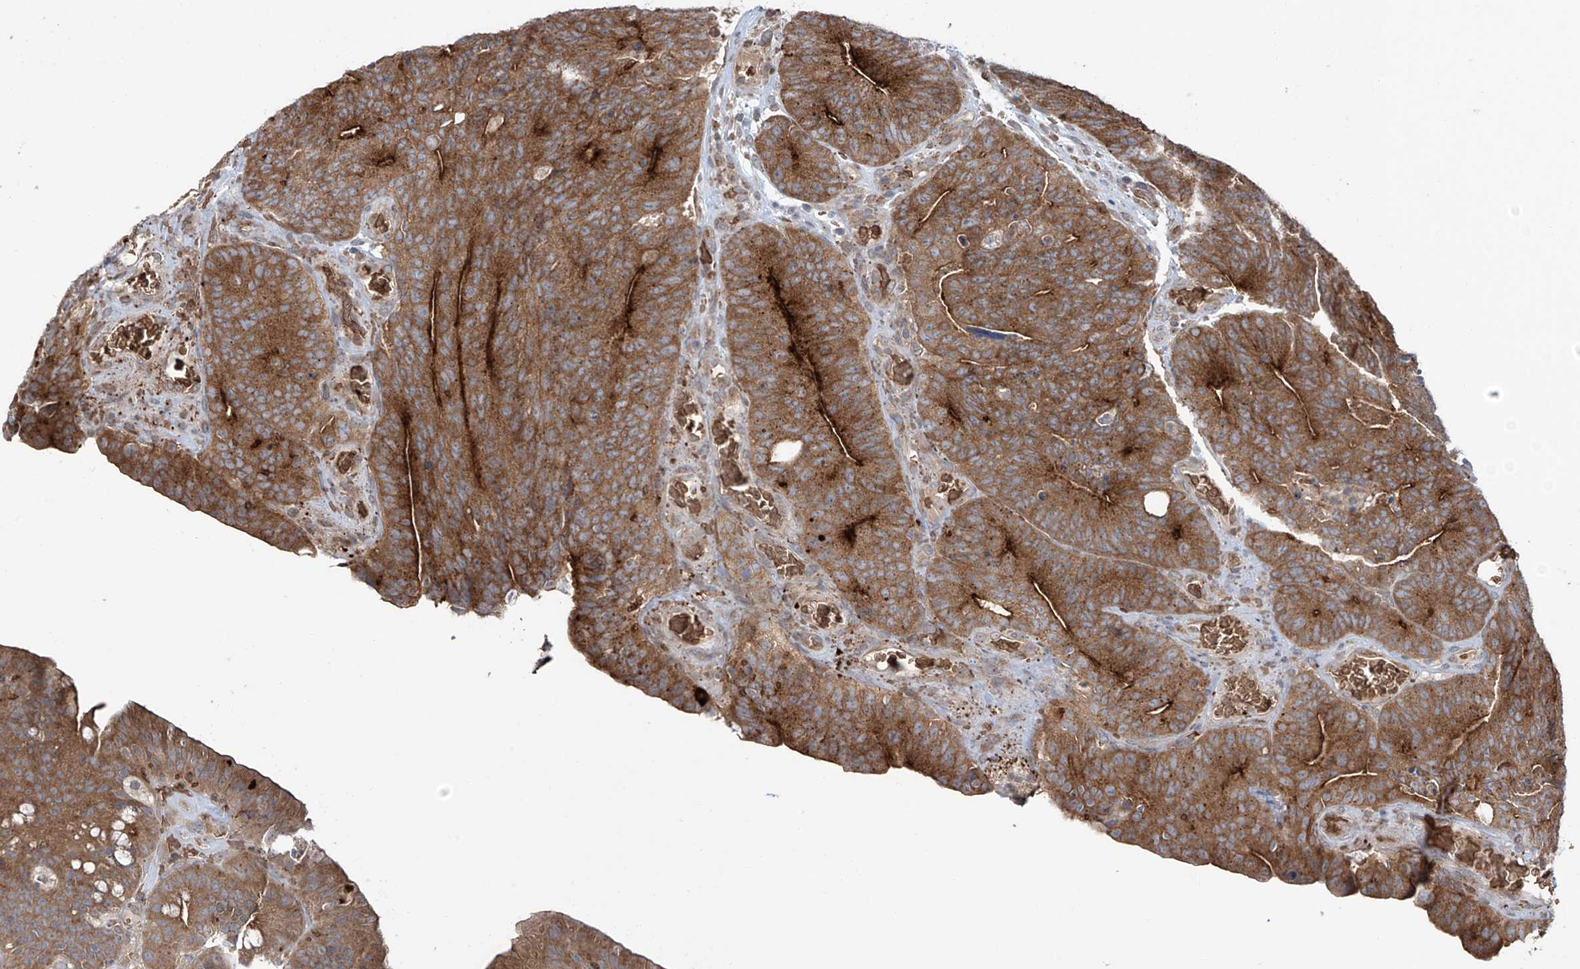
{"staining": {"intensity": "moderate", "quantity": ">75%", "location": "cytoplasmic/membranous"}, "tissue": "colorectal cancer", "cell_type": "Tumor cells", "image_type": "cancer", "snomed": [{"axis": "morphology", "description": "Normal tissue, NOS"}, {"axis": "topography", "description": "Colon"}], "caption": "Brown immunohistochemical staining in human colorectal cancer exhibits moderate cytoplasmic/membranous staining in about >75% of tumor cells. Nuclei are stained in blue.", "gene": "ZDHHC9", "patient": {"sex": "female", "age": 82}}